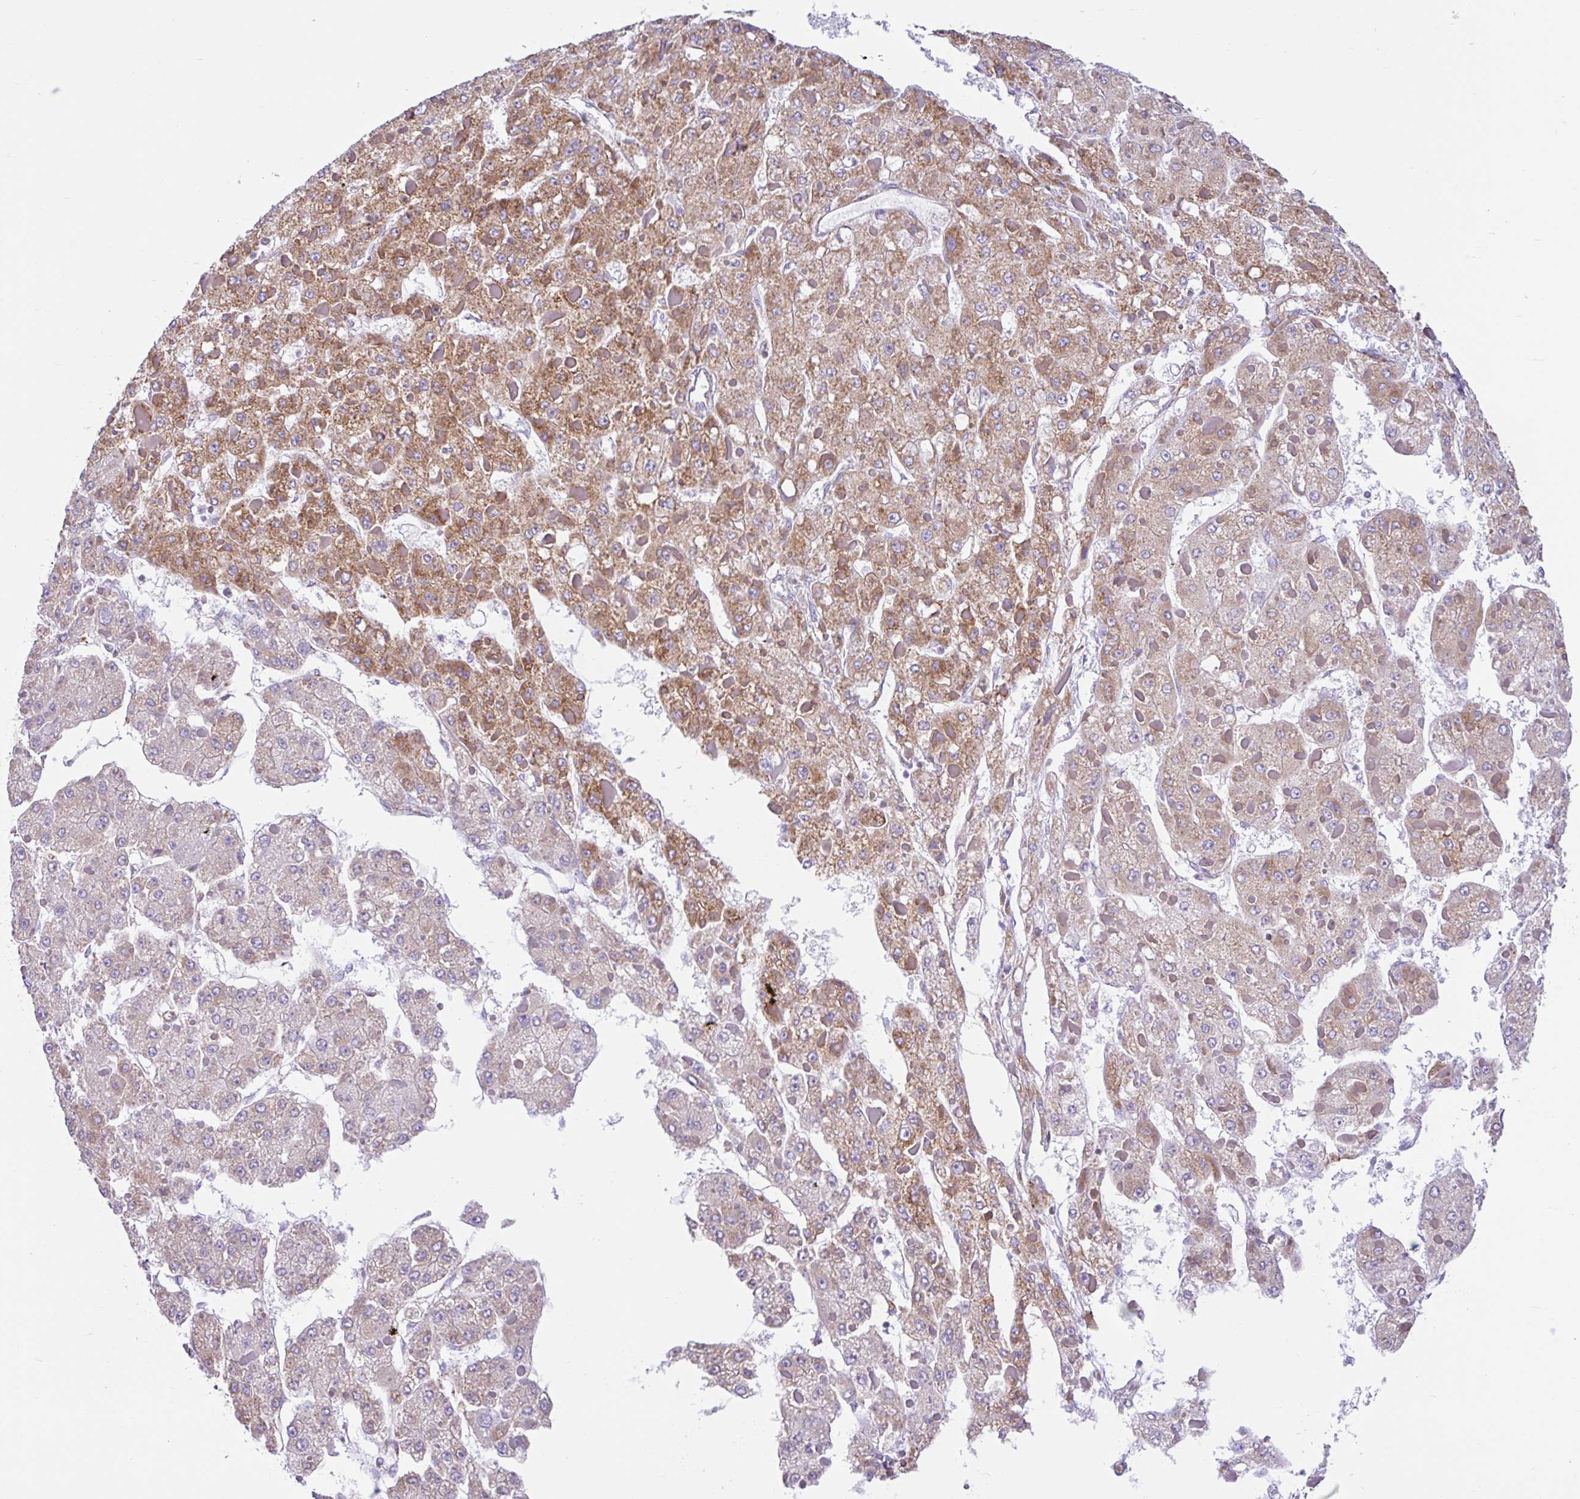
{"staining": {"intensity": "moderate", "quantity": ">75%", "location": "cytoplasmic/membranous"}, "tissue": "liver cancer", "cell_type": "Tumor cells", "image_type": "cancer", "snomed": [{"axis": "morphology", "description": "Carcinoma, Hepatocellular, NOS"}, {"axis": "topography", "description": "Liver"}], "caption": "An image of liver cancer (hepatocellular carcinoma) stained for a protein demonstrates moderate cytoplasmic/membranous brown staining in tumor cells.", "gene": "NDUFS2", "patient": {"sex": "female", "age": 73}}